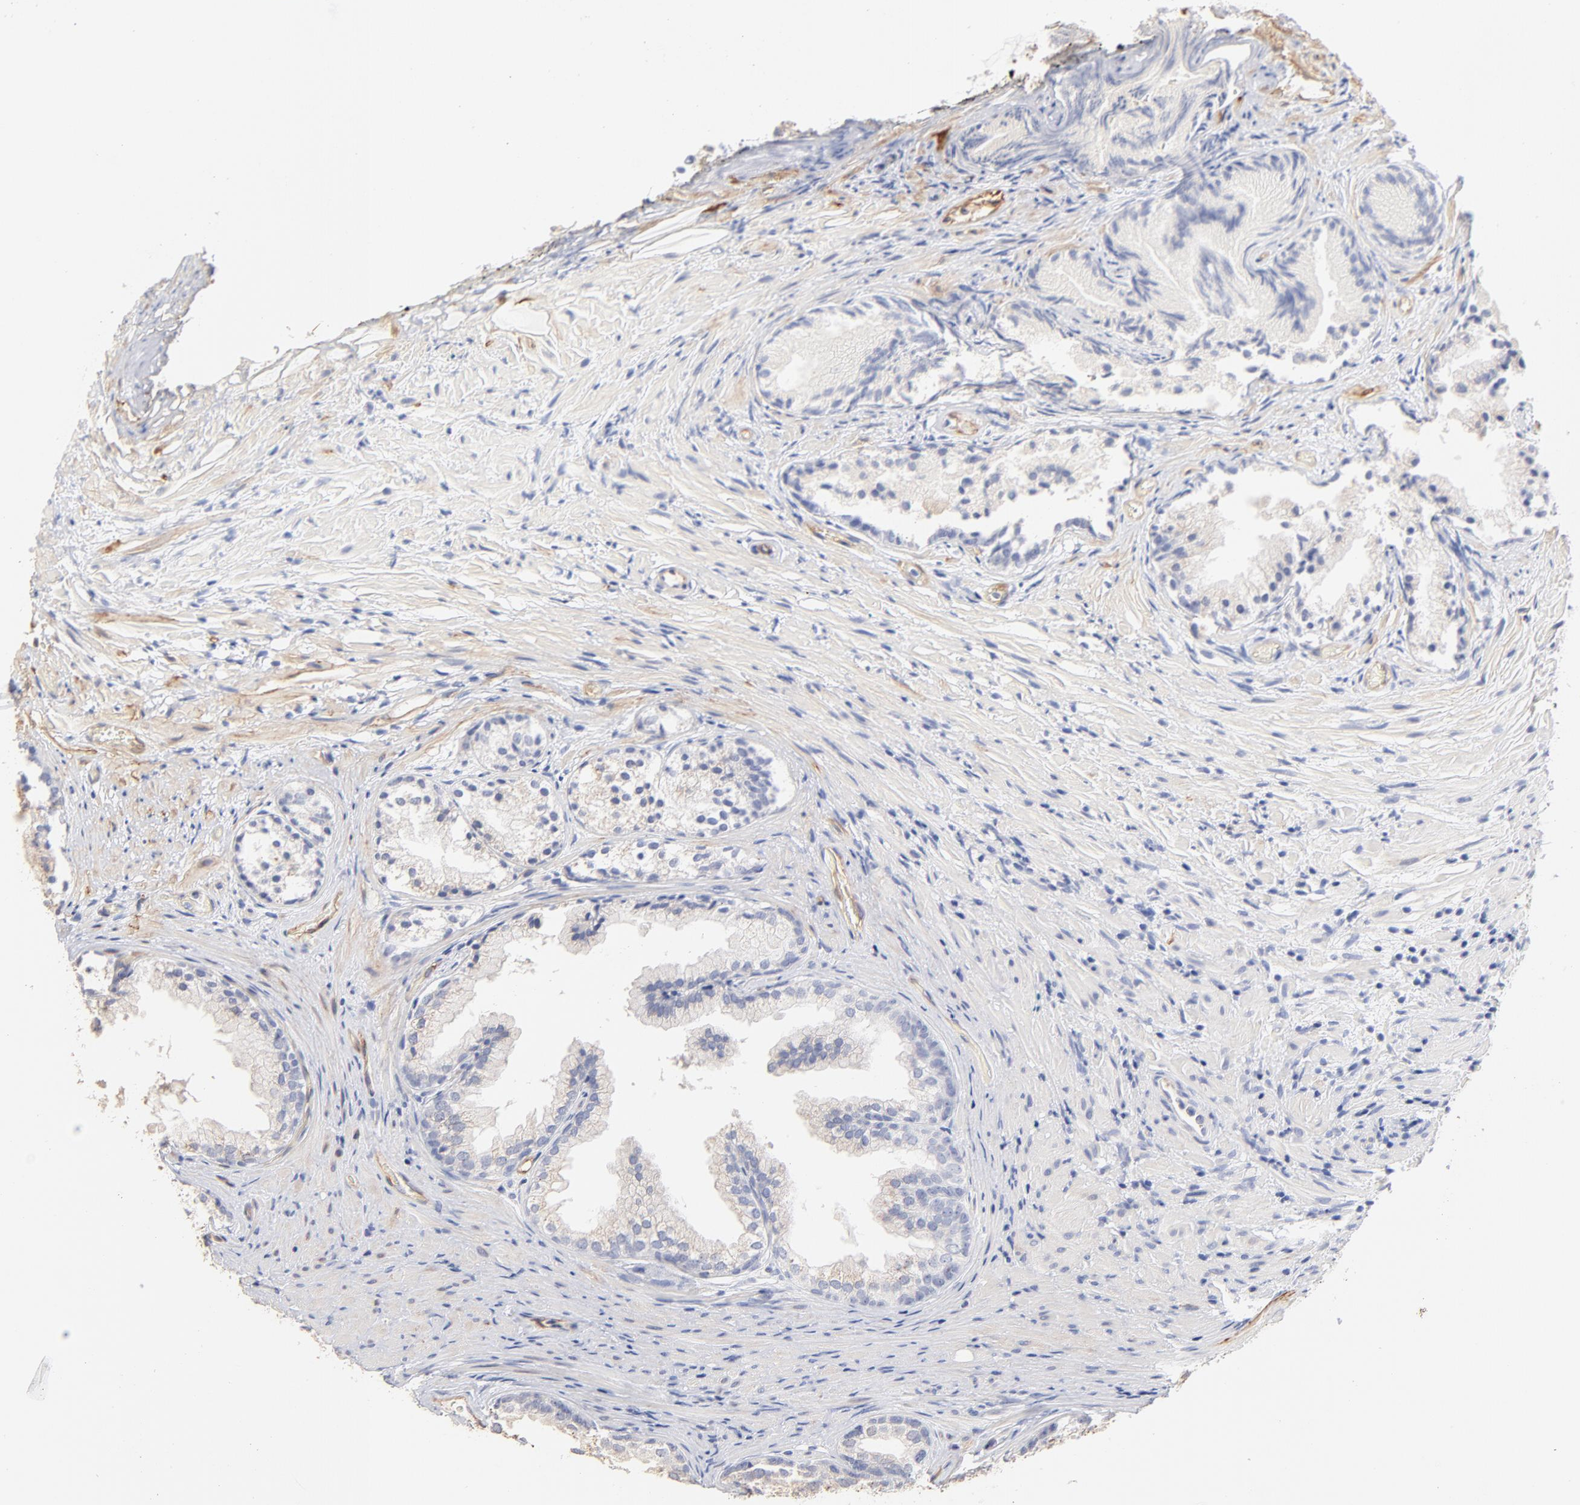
{"staining": {"intensity": "negative", "quantity": "none", "location": "none"}, "tissue": "prostate", "cell_type": "Glandular cells", "image_type": "normal", "snomed": [{"axis": "morphology", "description": "Normal tissue, NOS"}, {"axis": "topography", "description": "Prostate"}], "caption": "Immunohistochemistry (IHC) photomicrograph of unremarkable prostate: human prostate stained with DAB reveals no significant protein expression in glandular cells.", "gene": "ITGA8", "patient": {"sex": "male", "age": 76}}